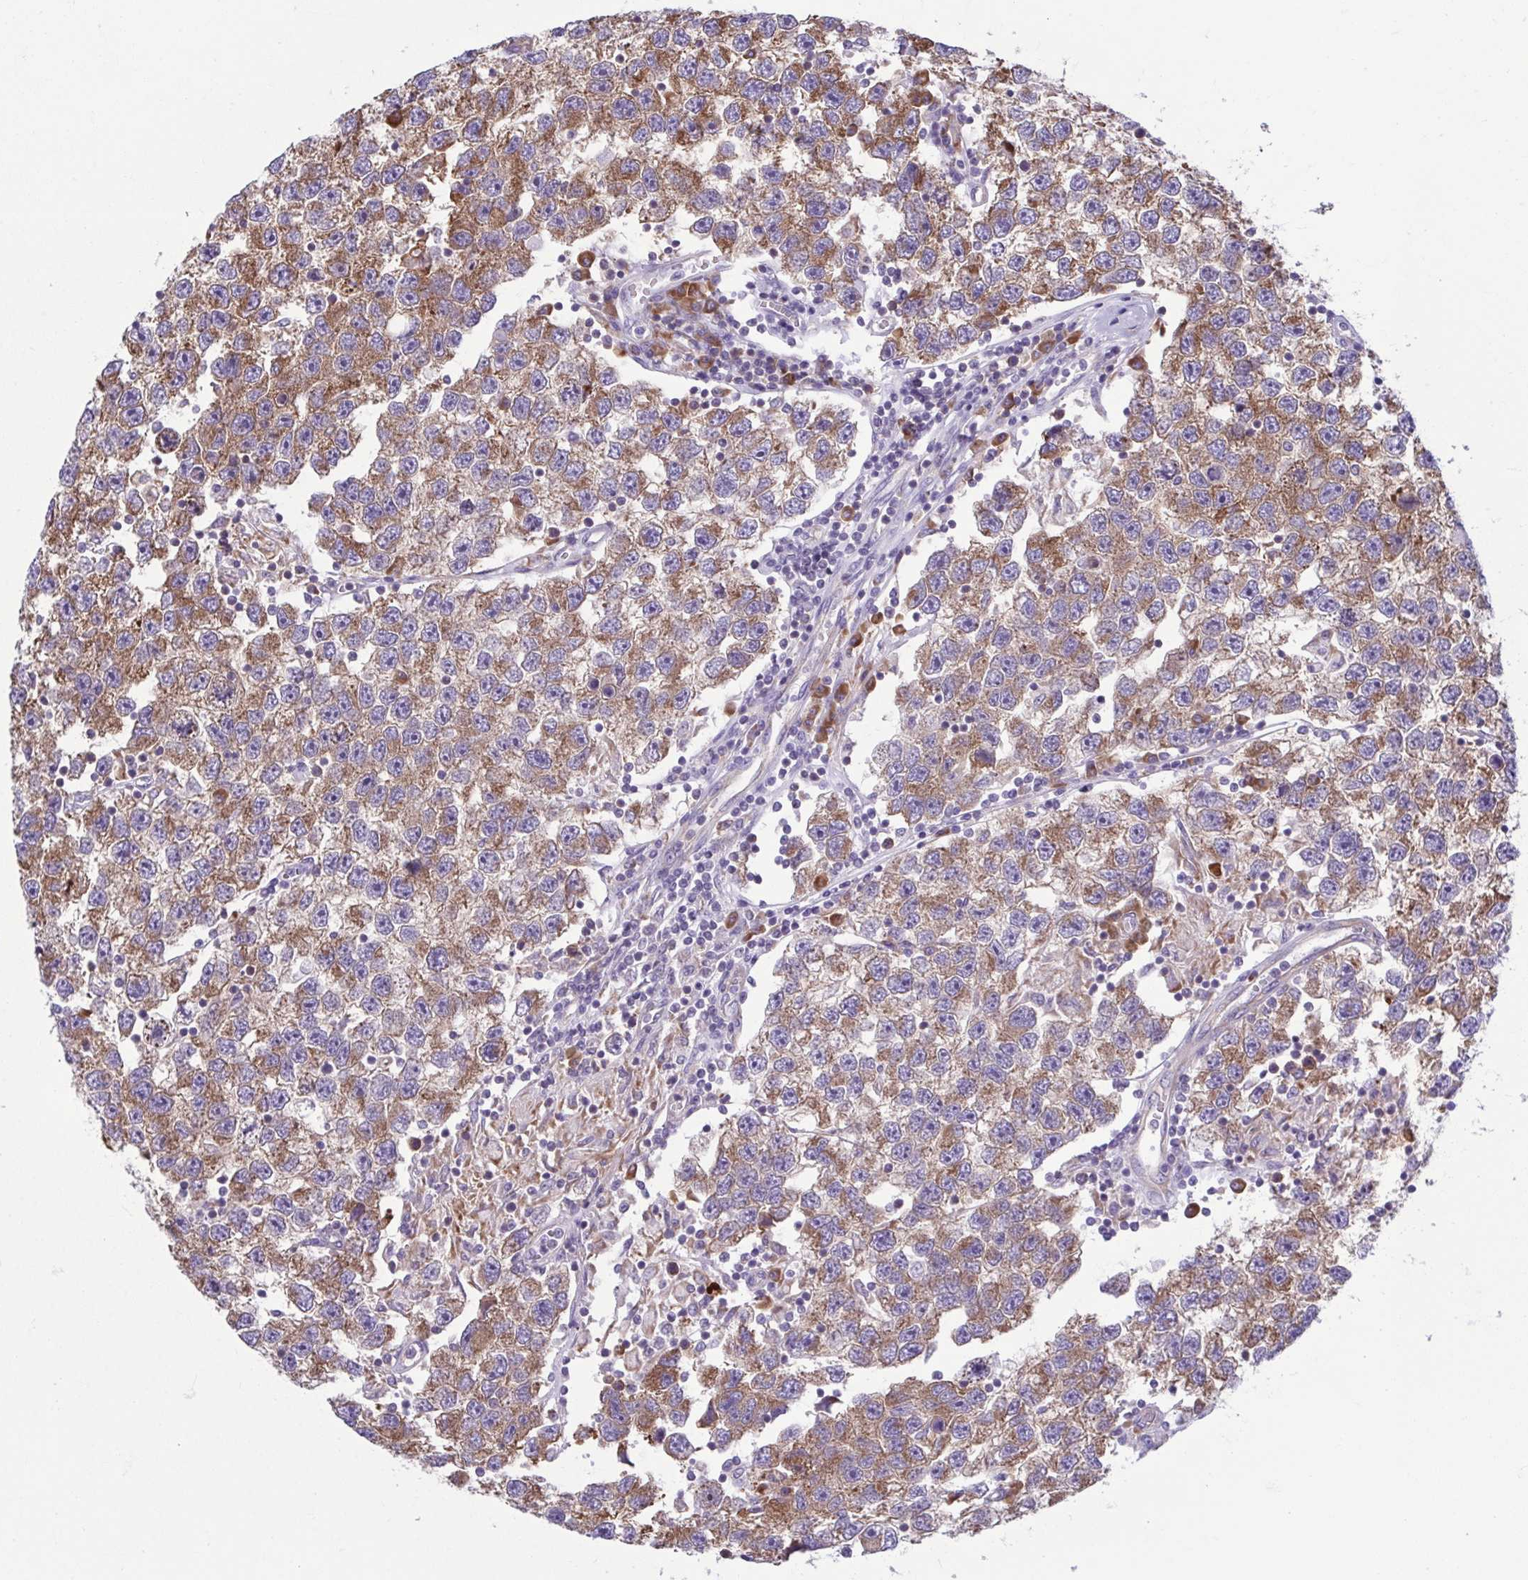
{"staining": {"intensity": "moderate", "quantity": ">75%", "location": "cytoplasmic/membranous"}, "tissue": "testis cancer", "cell_type": "Tumor cells", "image_type": "cancer", "snomed": [{"axis": "morphology", "description": "Seminoma, NOS"}, {"axis": "topography", "description": "Testis"}], "caption": "A high-resolution micrograph shows immunohistochemistry (IHC) staining of seminoma (testis), which reveals moderate cytoplasmic/membranous positivity in about >75% of tumor cells.", "gene": "RPS16", "patient": {"sex": "male", "age": 26}}